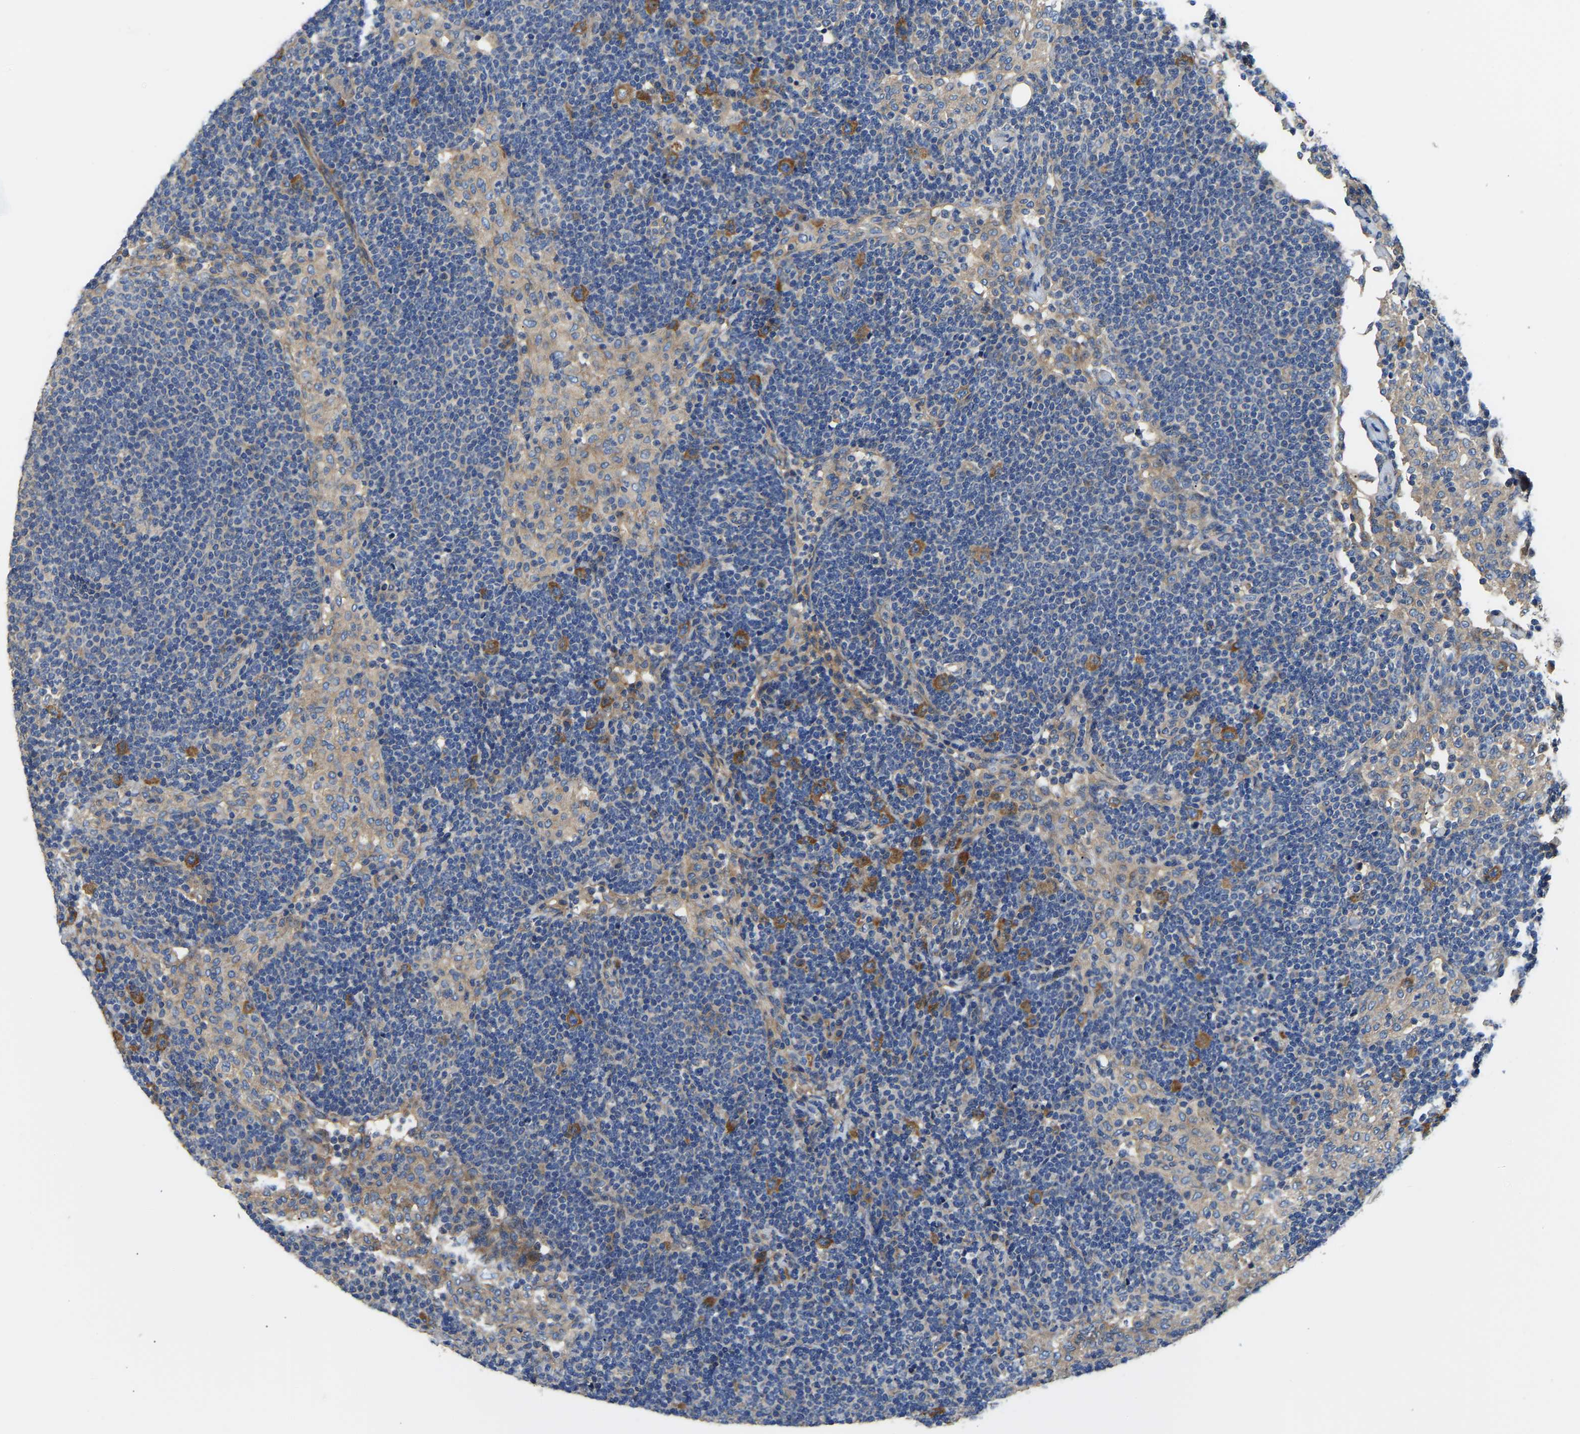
{"staining": {"intensity": "moderate", "quantity": "25%-75%", "location": "cytoplasmic/membranous"}, "tissue": "lymph node", "cell_type": "Germinal center cells", "image_type": "normal", "snomed": [{"axis": "morphology", "description": "Normal tissue, NOS"}, {"axis": "morphology", "description": "Carcinoid, malignant, NOS"}, {"axis": "topography", "description": "Lymph node"}], "caption": "This histopathology image reveals normal lymph node stained with immunohistochemistry to label a protein in brown. The cytoplasmic/membranous of germinal center cells show moderate positivity for the protein. Nuclei are counter-stained blue.", "gene": "CSDE1", "patient": {"sex": "male", "age": 47}}